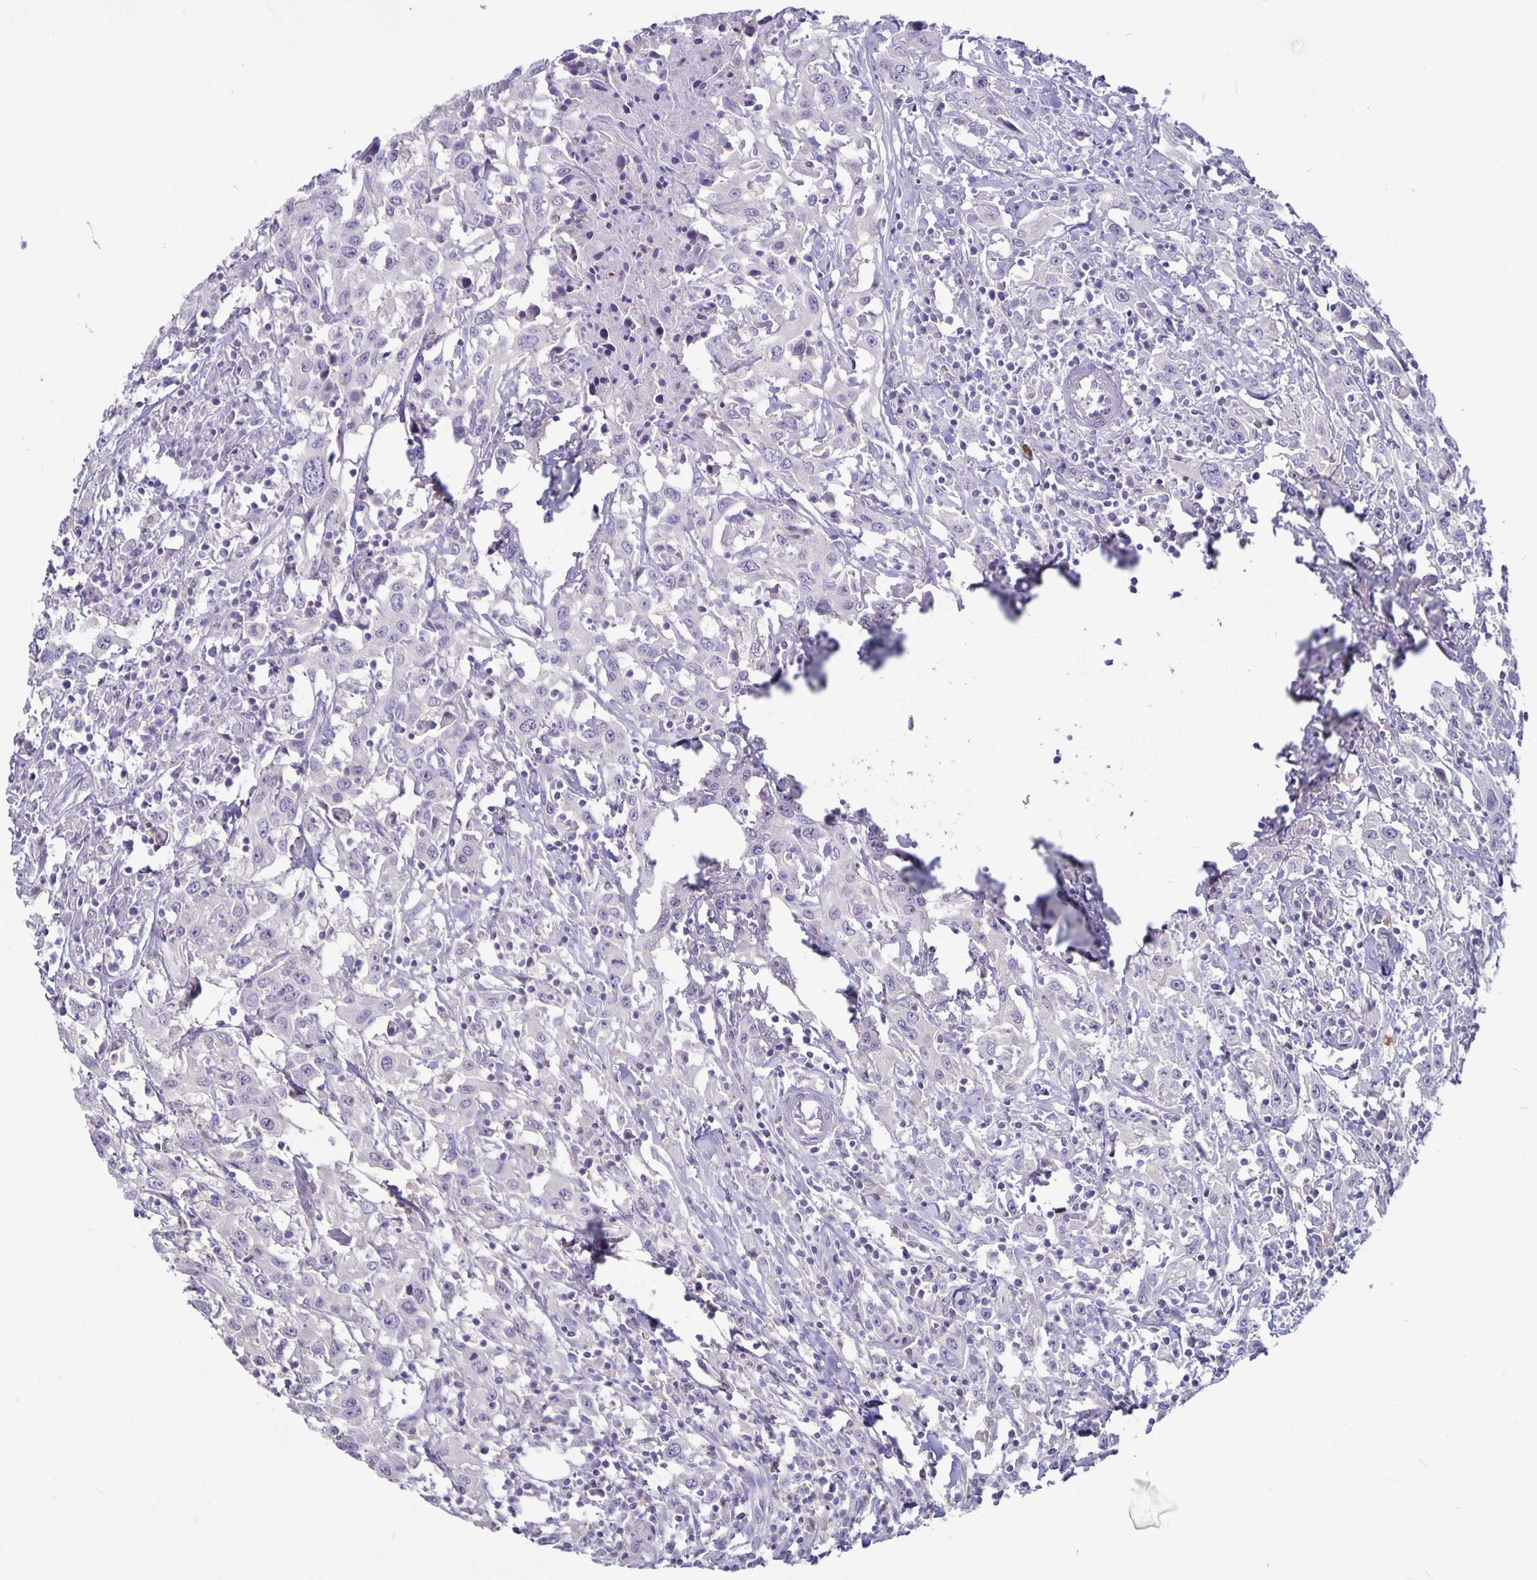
{"staining": {"intensity": "negative", "quantity": "none", "location": "none"}, "tissue": "urothelial cancer", "cell_type": "Tumor cells", "image_type": "cancer", "snomed": [{"axis": "morphology", "description": "Urothelial carcinoma, High grade"}, {"axis": "topography", "description": "Urinary bladder"}], "caption": "IHC of human urothelial cancer shows no expression in tumor cells. (DAB (3,3'-diaminobenzidine) immunohistochemistry (IHC) visualized using brightfield microscopy, high magnification).", "gene": "PLCB3", "patient": {"sex": "male", "age": 61}}